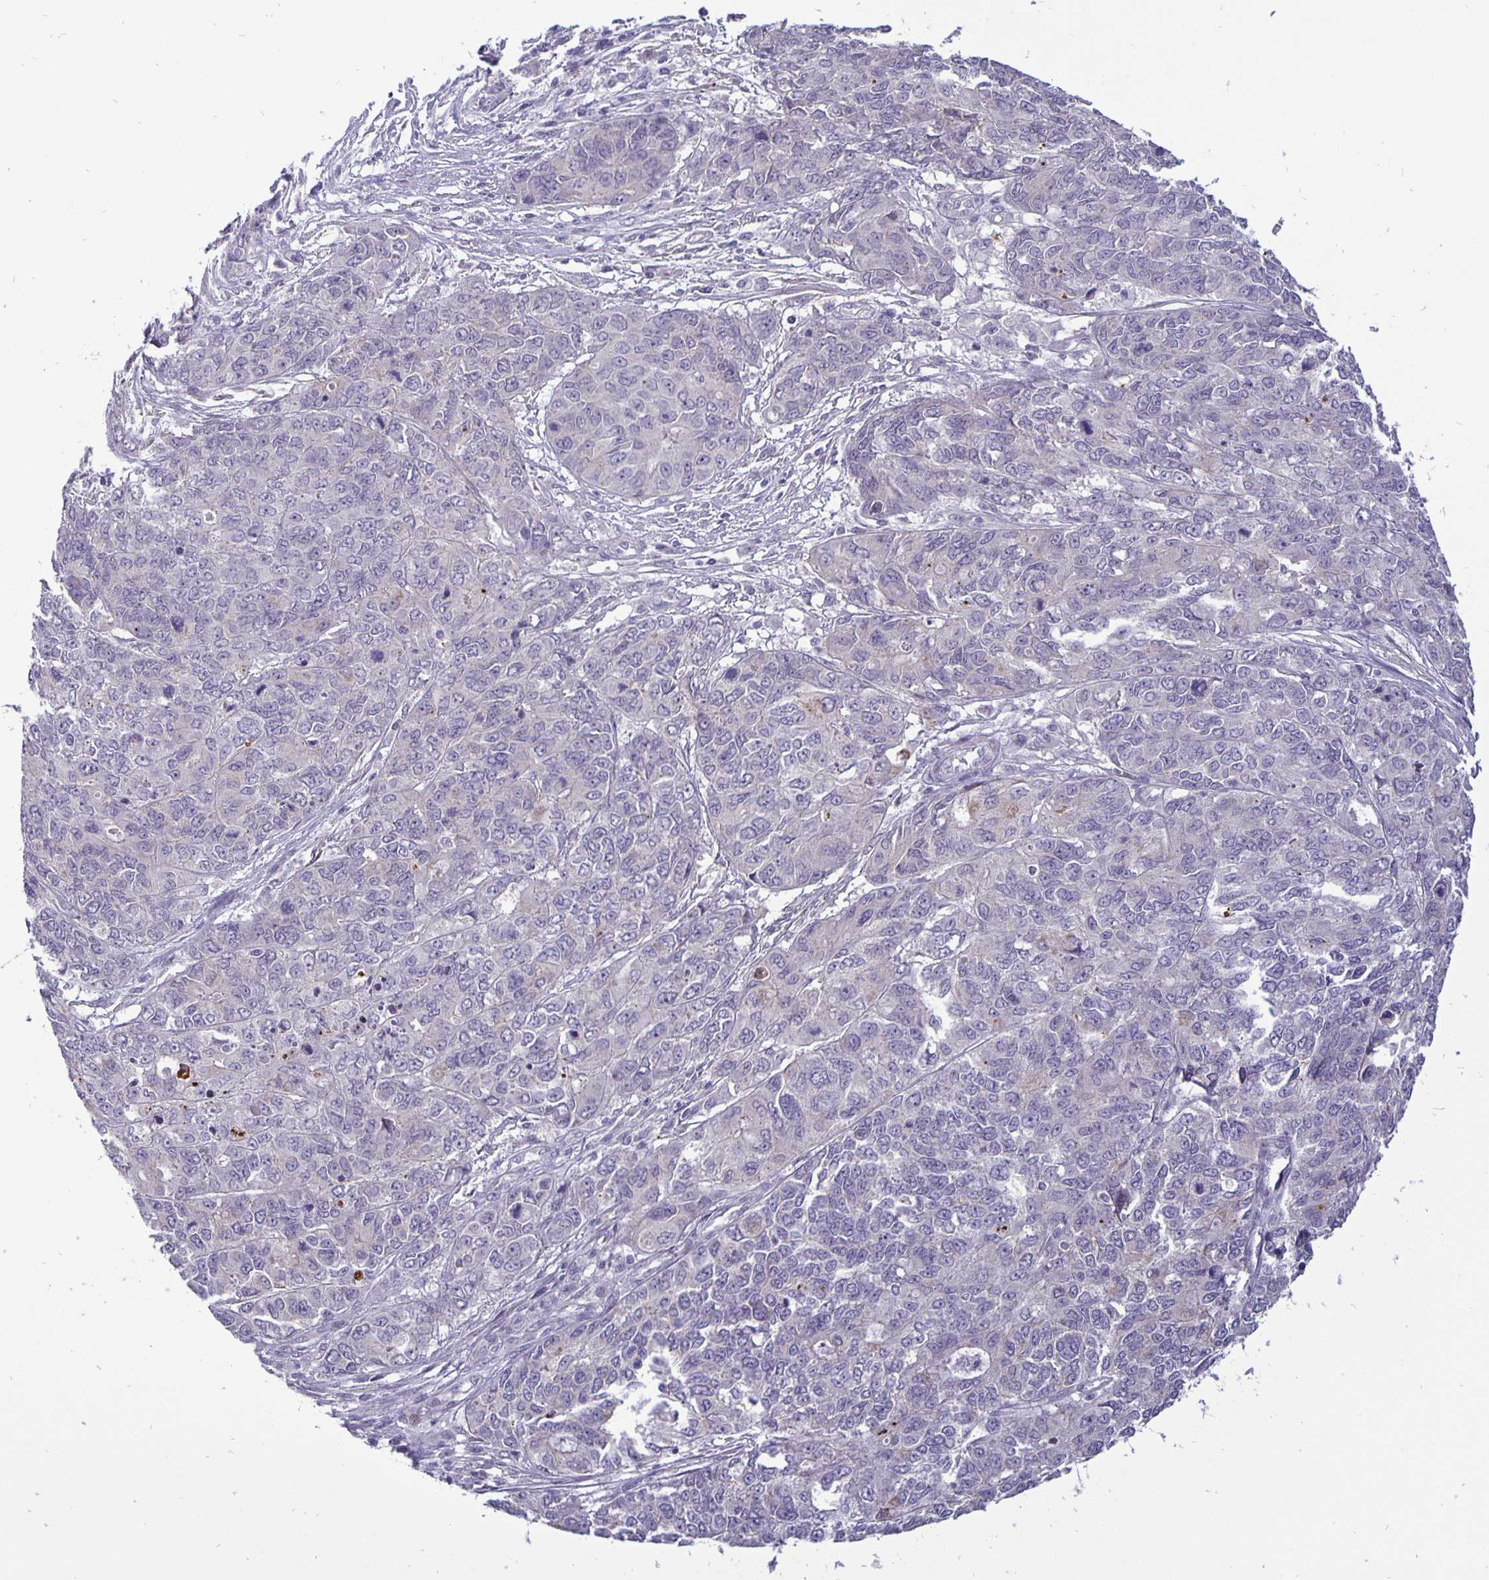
{"staining": {"intensity": "negative", "quantity": "none", "location": "none"}, "tissue": "endometrial cancer", "cell_type": "Tumor cells", "image_type": "cancer", "snomed": [{"axis": "morphology", "description": "Adenocarcinoma, NOS"}, {"axis": "topography", "description": "Uterus"}], "caption": "The photomicrograph reveals no staining of tumor cells in adenocarcinoma (endometrial).", "gene": "ERBB2", "patient": {"sex": "female", "age": 79}}